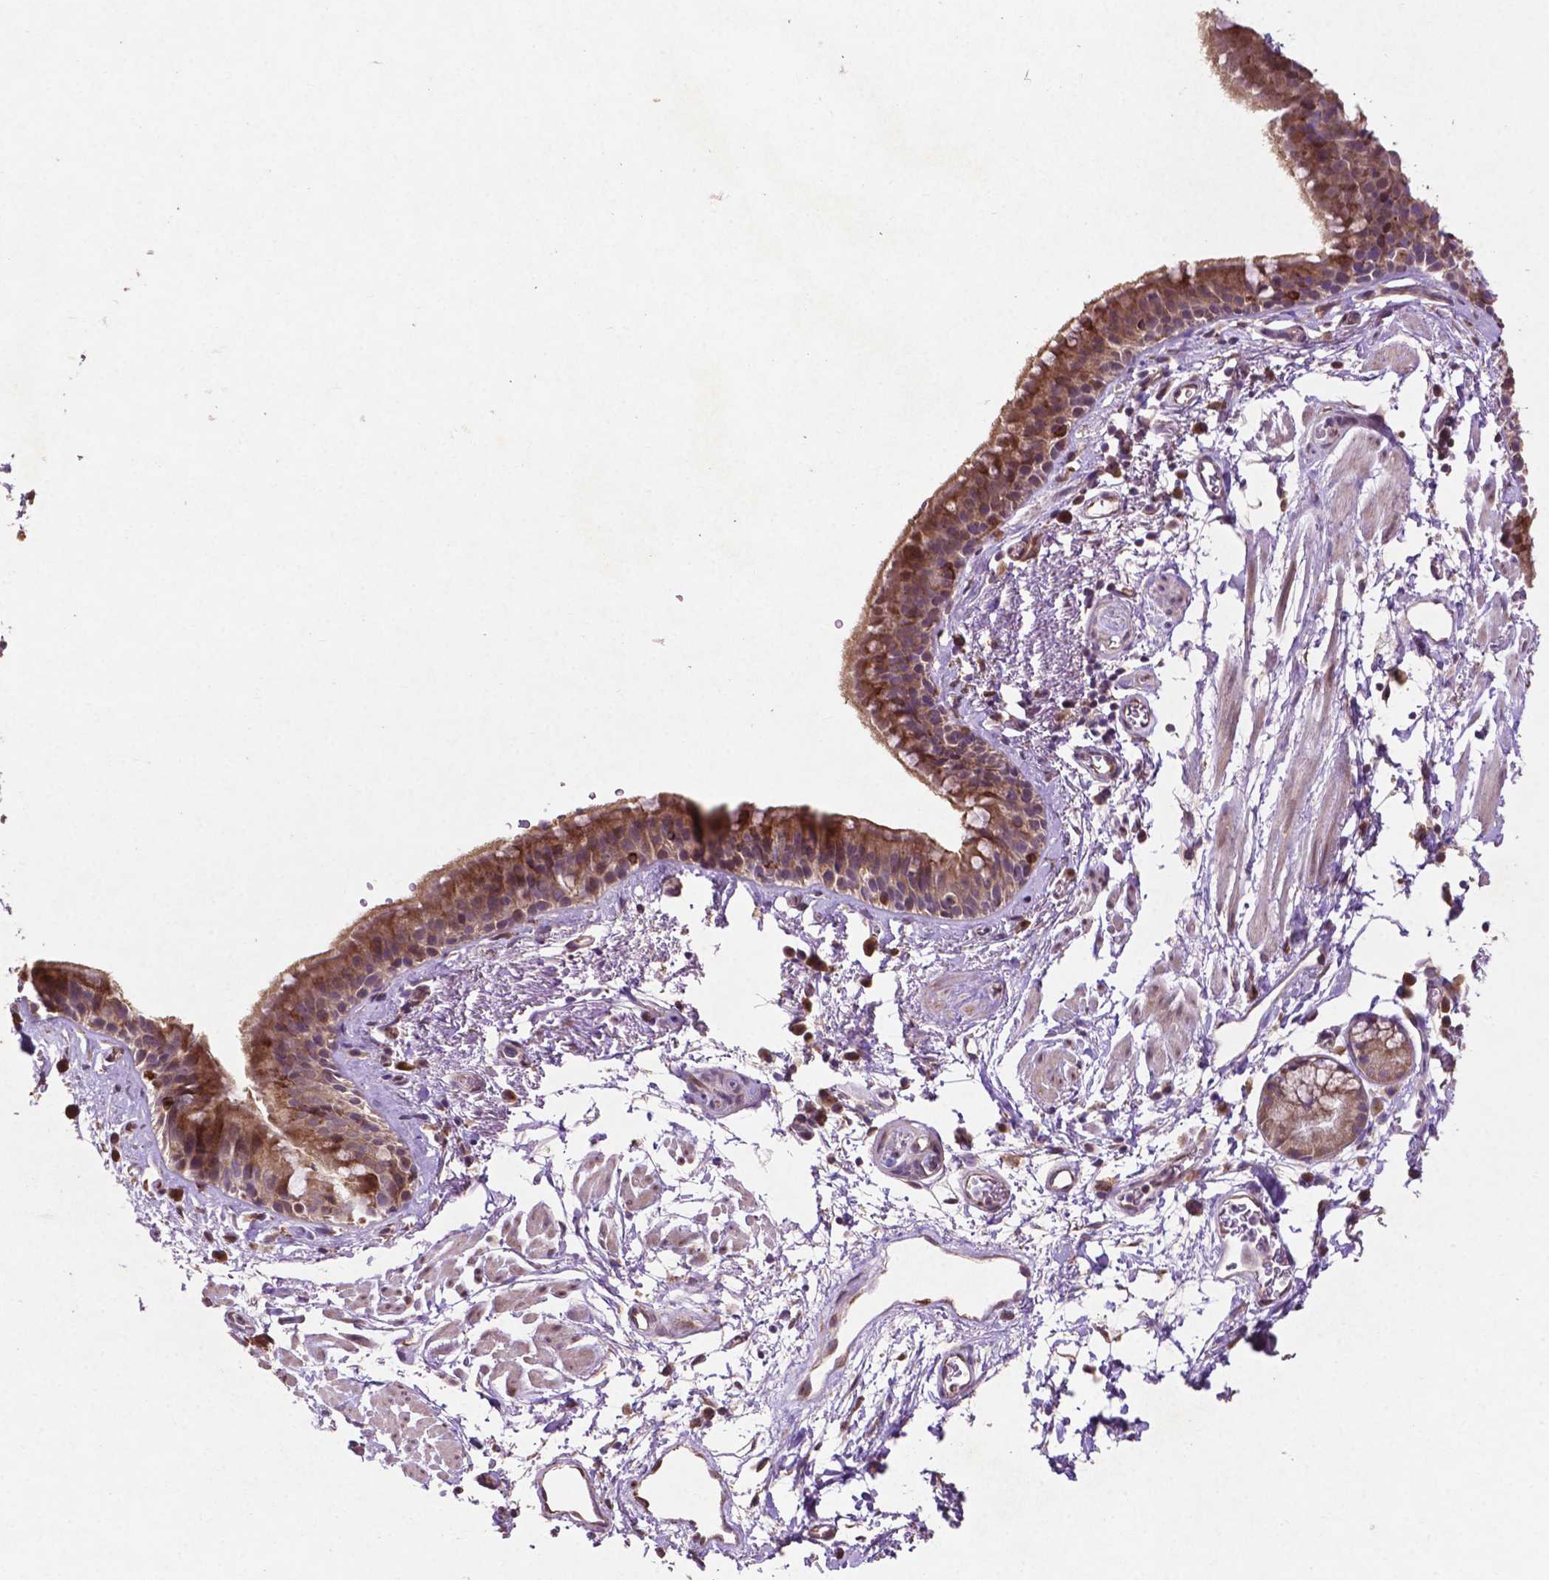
{"staining": {"intensity": "moderate", "quantity": ">75%", "location": "cytoplasmic/membranous"}, "tissue": "bronchus", "cell_type": "Respiratory epithelial cells", "image_type": "normal", "snomed": [{"axis": "morphology", "description": "Normal tissue, NOS"}, {"axis": "topography", "description": "Cartilage tissue"}, {"axis": "topography", "description": "Bronchus"}], "caption": "Brown immunohistochemical staining in unremarkable human bronchus displays moderate cytoplasmic/membranous expression in about >75% of respiratory epithelial cells. The staining was performed using DAB (3,3'-diaminobenzidine), with brown indicating positive protein expression. Nuclei are stained blue with hematoxylin.", "gene": "MBTPS1", "patient": {"sex": "male", "age": 58}}